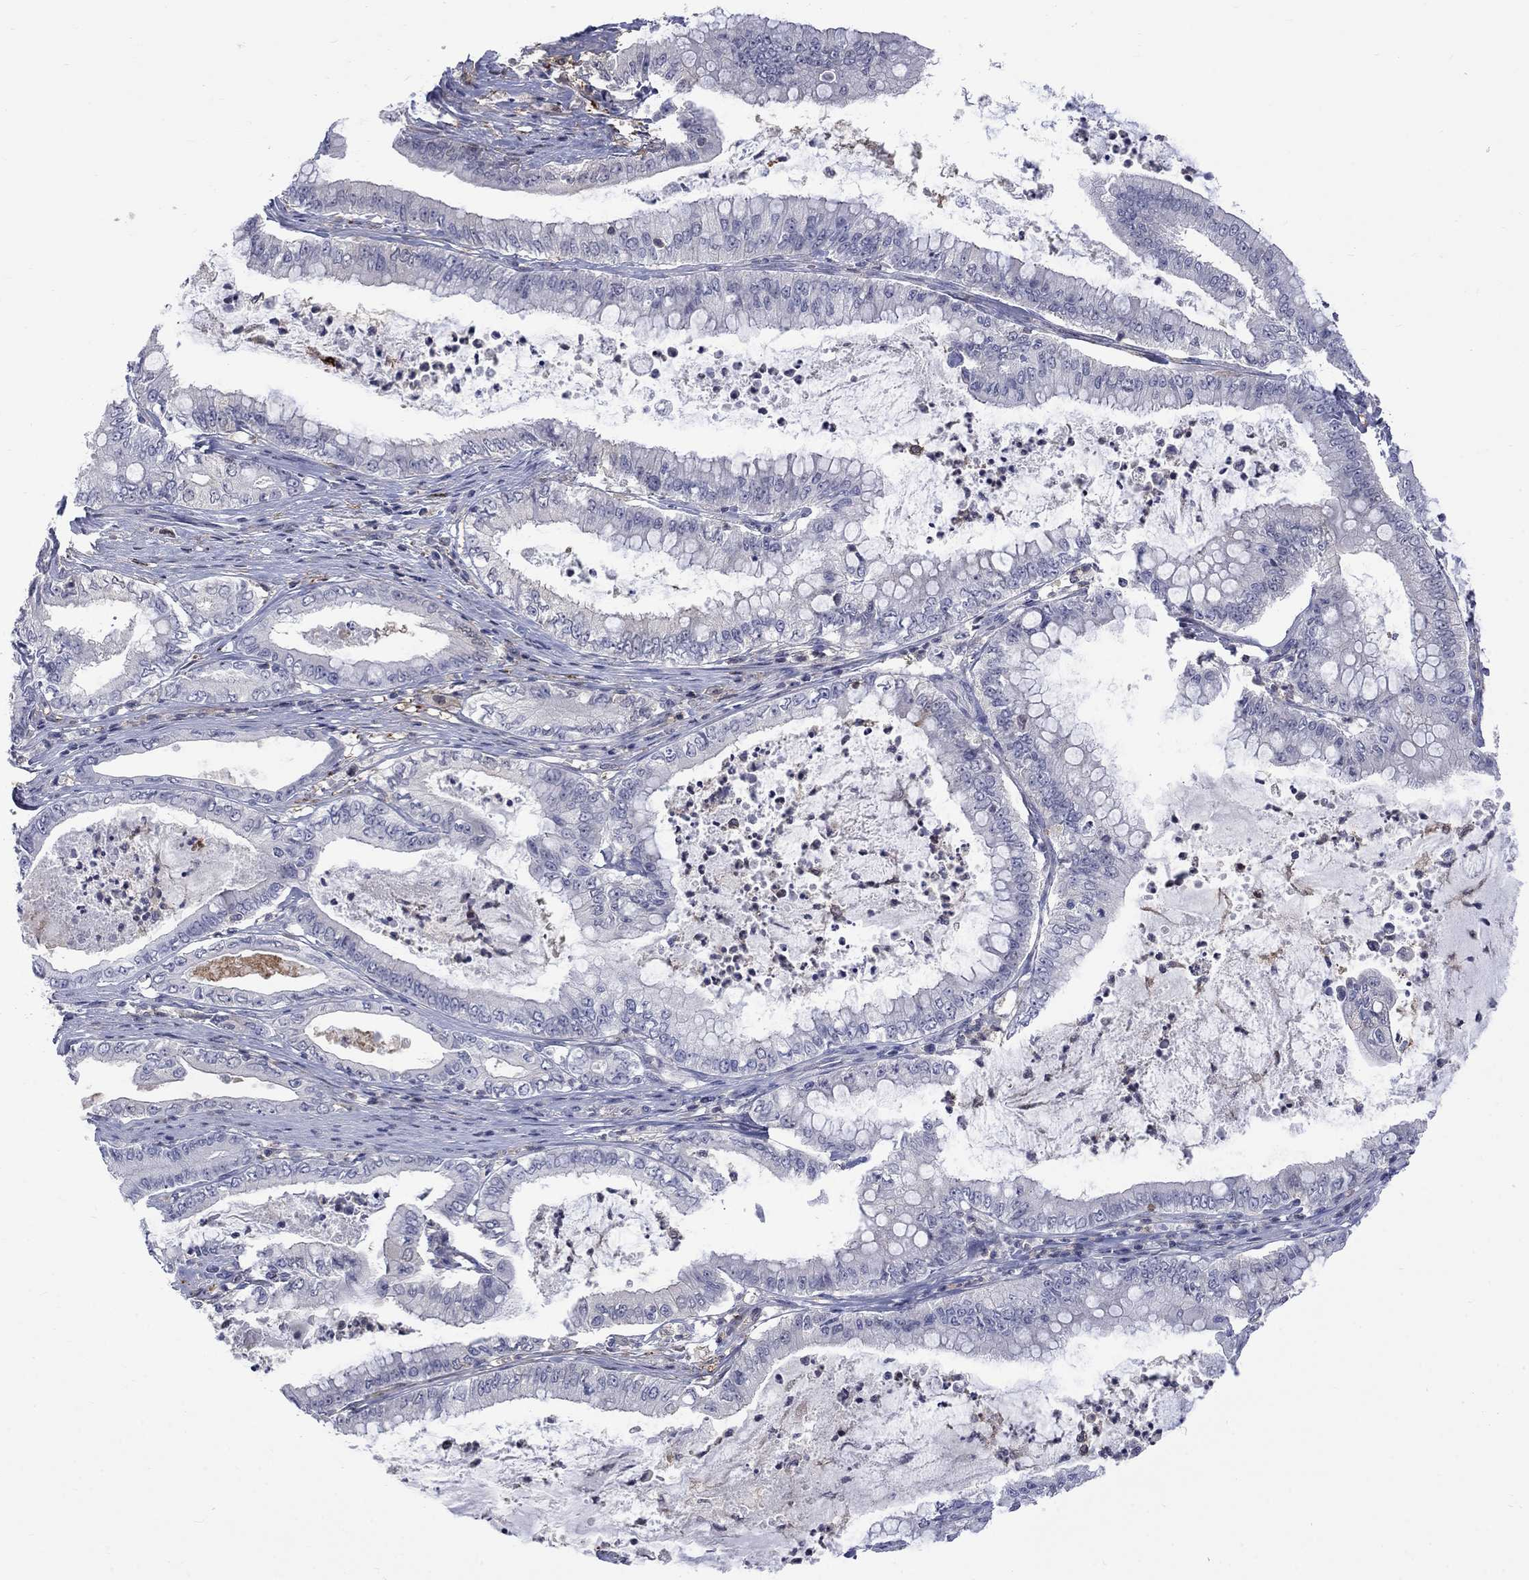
{"staining": {"intensity": "negative", "quantity": "none", "location": "none"}, "tissue": "pancreatic cancer", "cell_type": "Tumor cells", "image_type": "cancer", "snomed": [{"axis": "morphology", "description": "Adenocarcinoma, NOS"}, {"axis": "topography", "description": "Pancreas"}], "caption": "Pancreatic cancer stained for a protein using immunohistochemistry shows no expression tumor cells.", "gene": "HKDC1", "patient": {"sex": "male", "age": 71}}